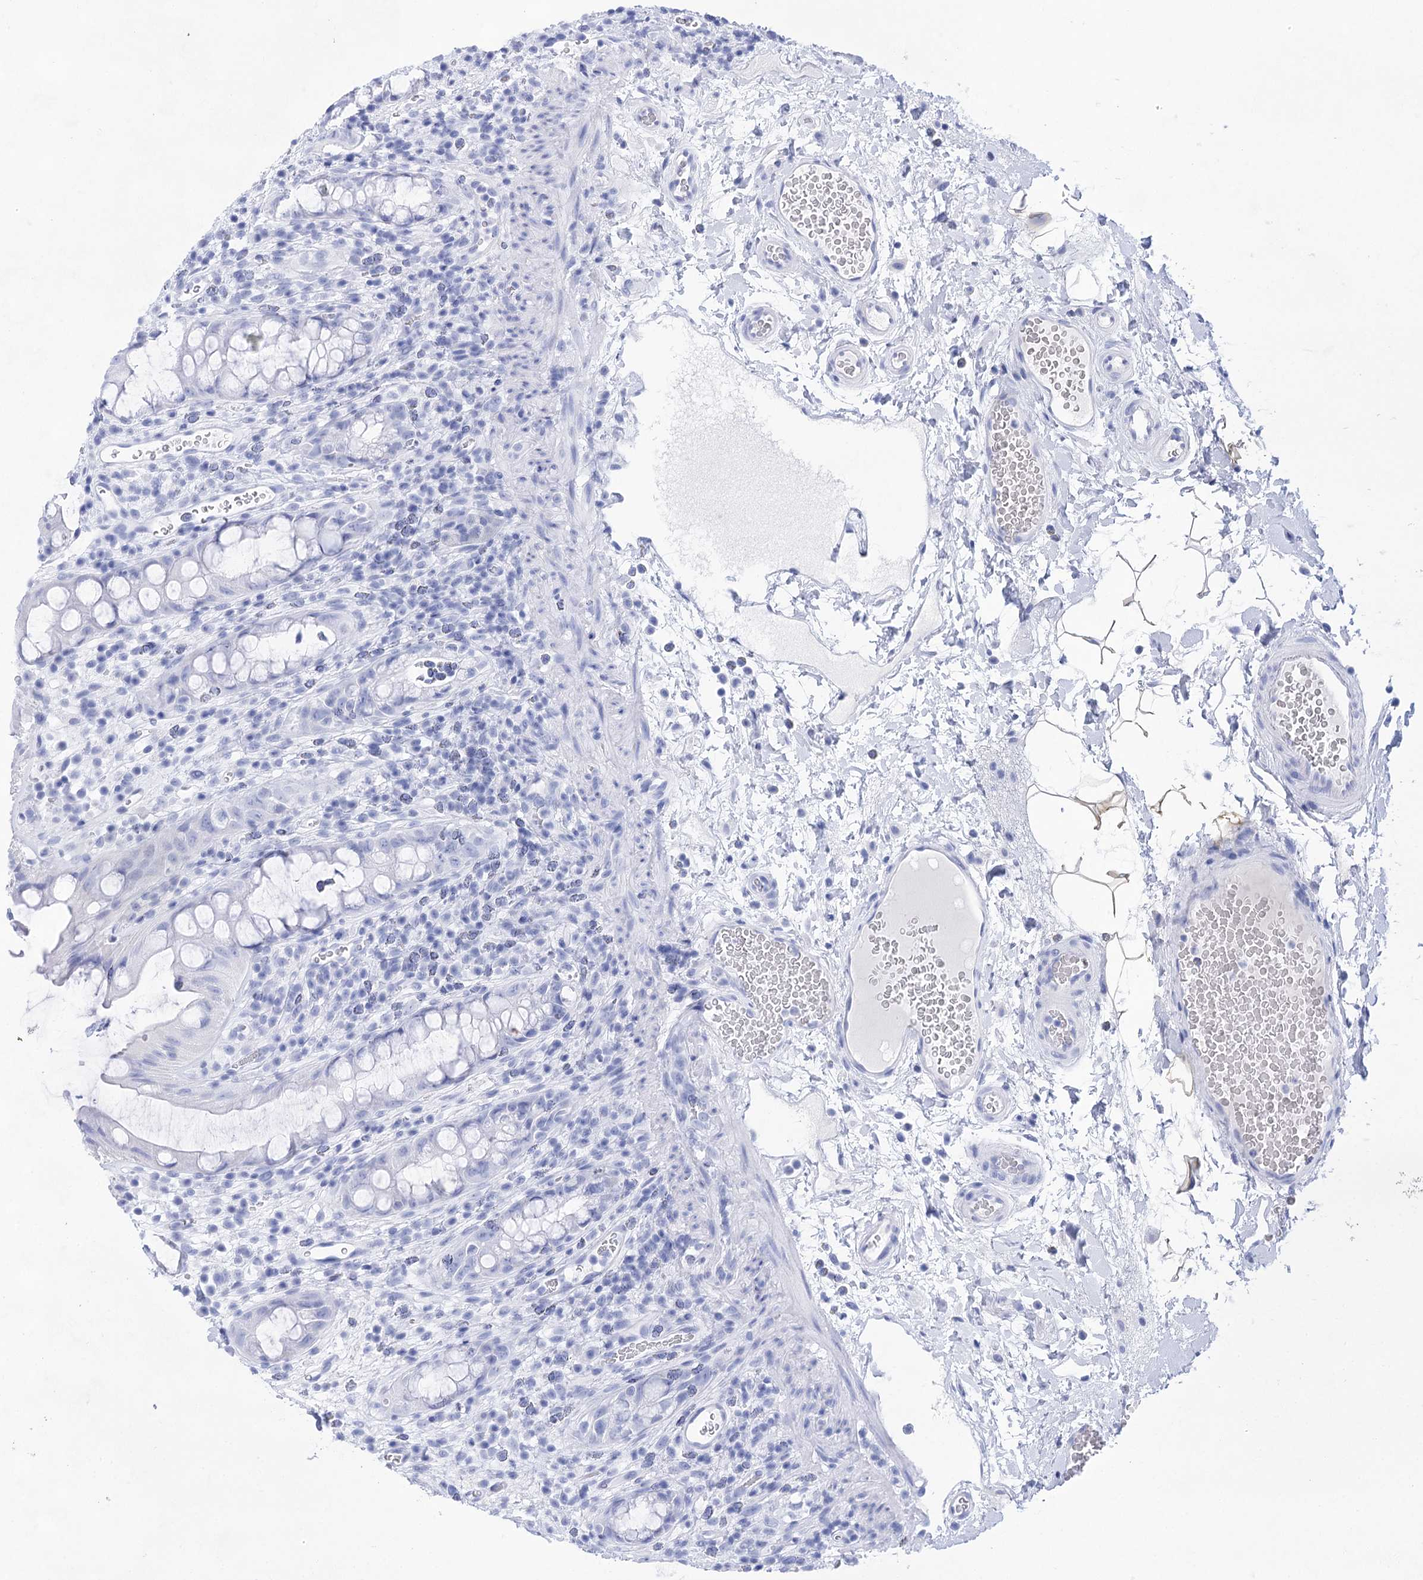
{"staining": {"intensity": "negative", "quantity": "none", "location": "none"}, "tissue": "rectum", "cell_type": "Glandular cells", "image_type": "normal", "snomed": [{"axis": "morphology", "description": "Normal tissue, NOS"}, {"axis": "topography", "description": "Rectum"}], "caption": "High magnification brightfield microscopy of normal rectum stained with DAB (3,3'-diaminobenzidine) (brown) and counterstained with hematoxylin (blue): glandular cells show no significant positivity.", "gene": "LALBA", "patient": {"sex": "female", "age": 57}}